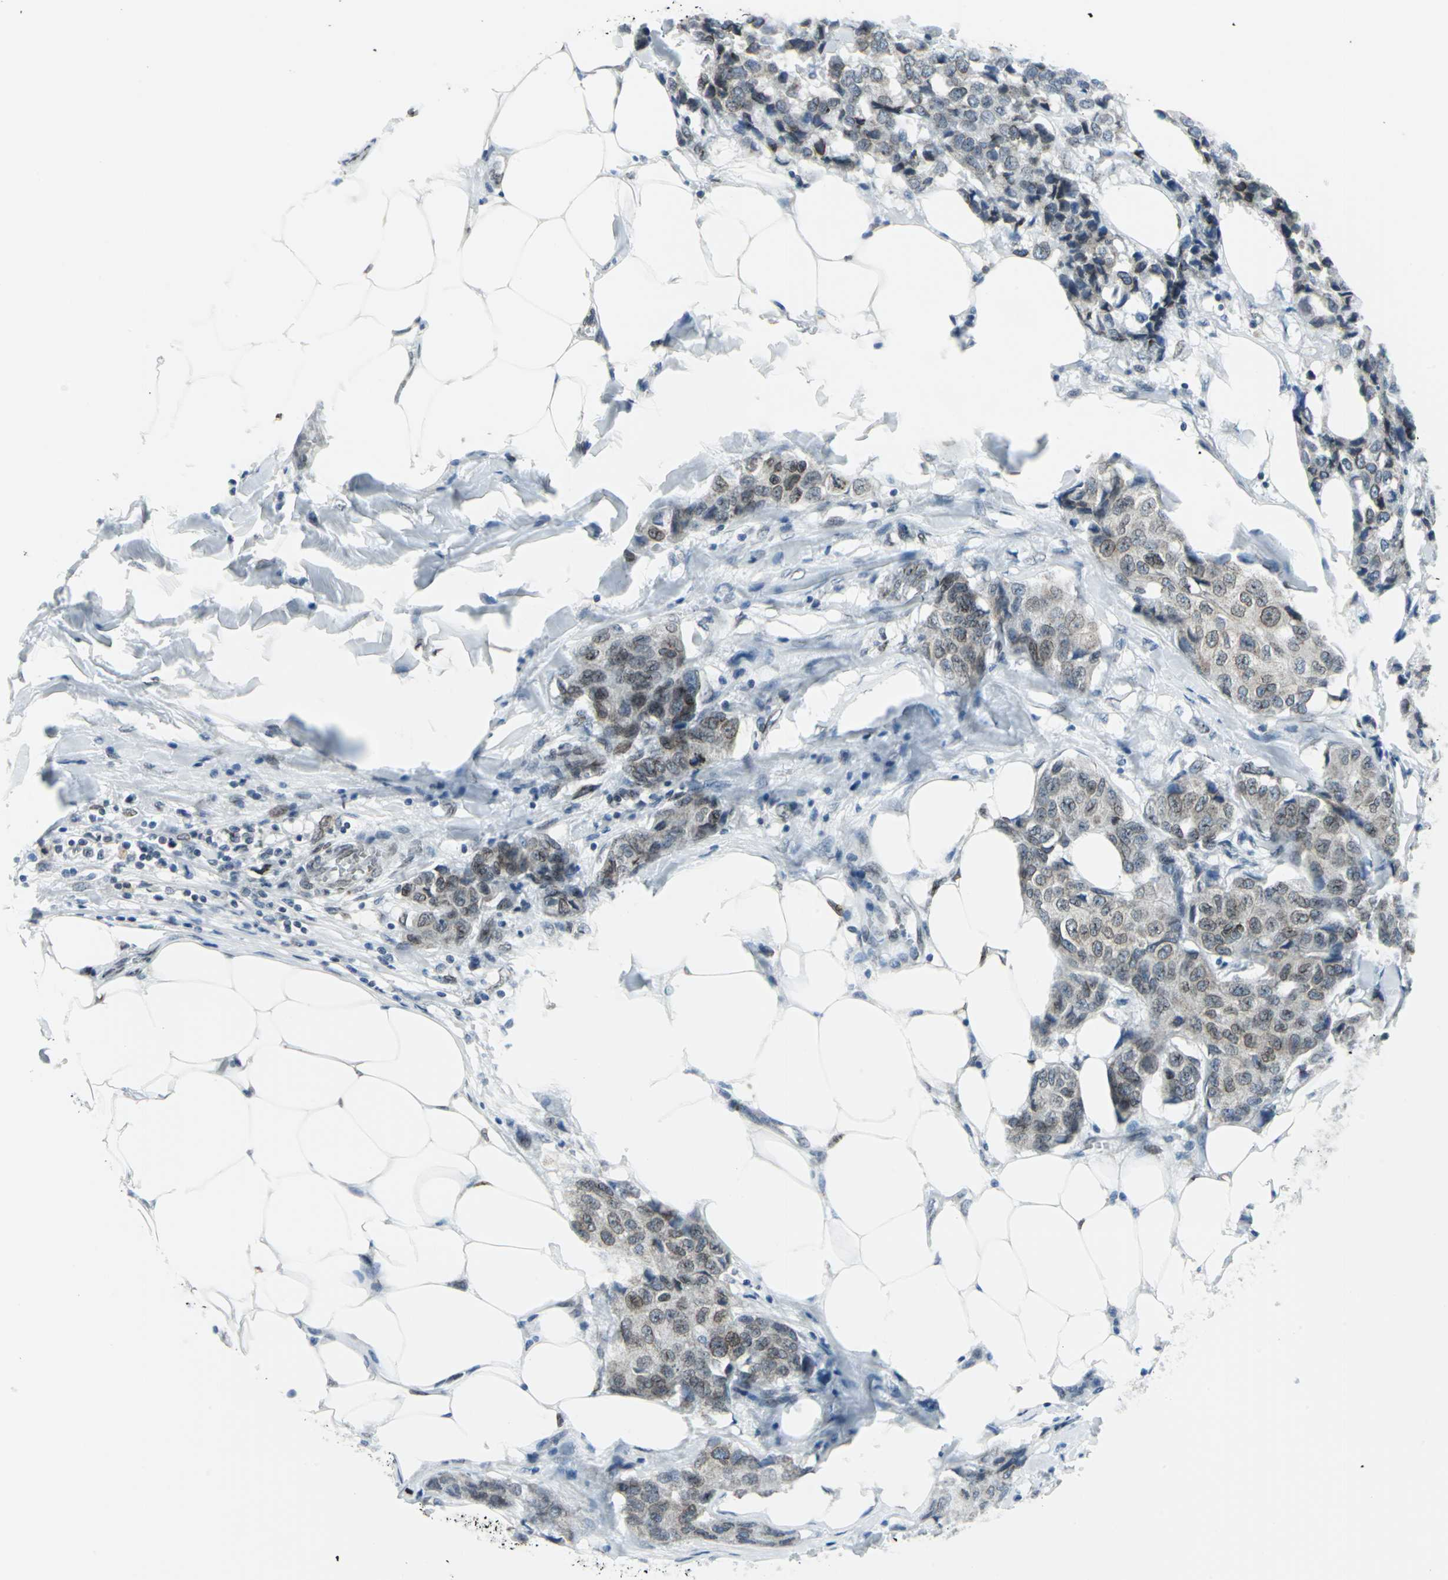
{"staining": {"intensity": "weak", "quantity": "25%-75%", "location": "cytoplasmic/membranous"}, "tissue": "breast cancer", "cell_type": "Tumor cells", "image_type": "cancer", "snomed": [{"axis": "morphology", "description": "Duct carcinoma"}, {"axis": "topography", "description": "Breast"}], "caption": "Brown immunohistochemical staining in breast cancer (invasive ductal carcinoma) demonstrates weak cytoplasmic/membranous expression in about 25%-75% of tumor cells. (DAB (3,3'-diaminobenzidine) IHC with brightfield microscopy, high magnification).", "gene": "SNUPN", "patient": {"sex": "female", "age": 80}}